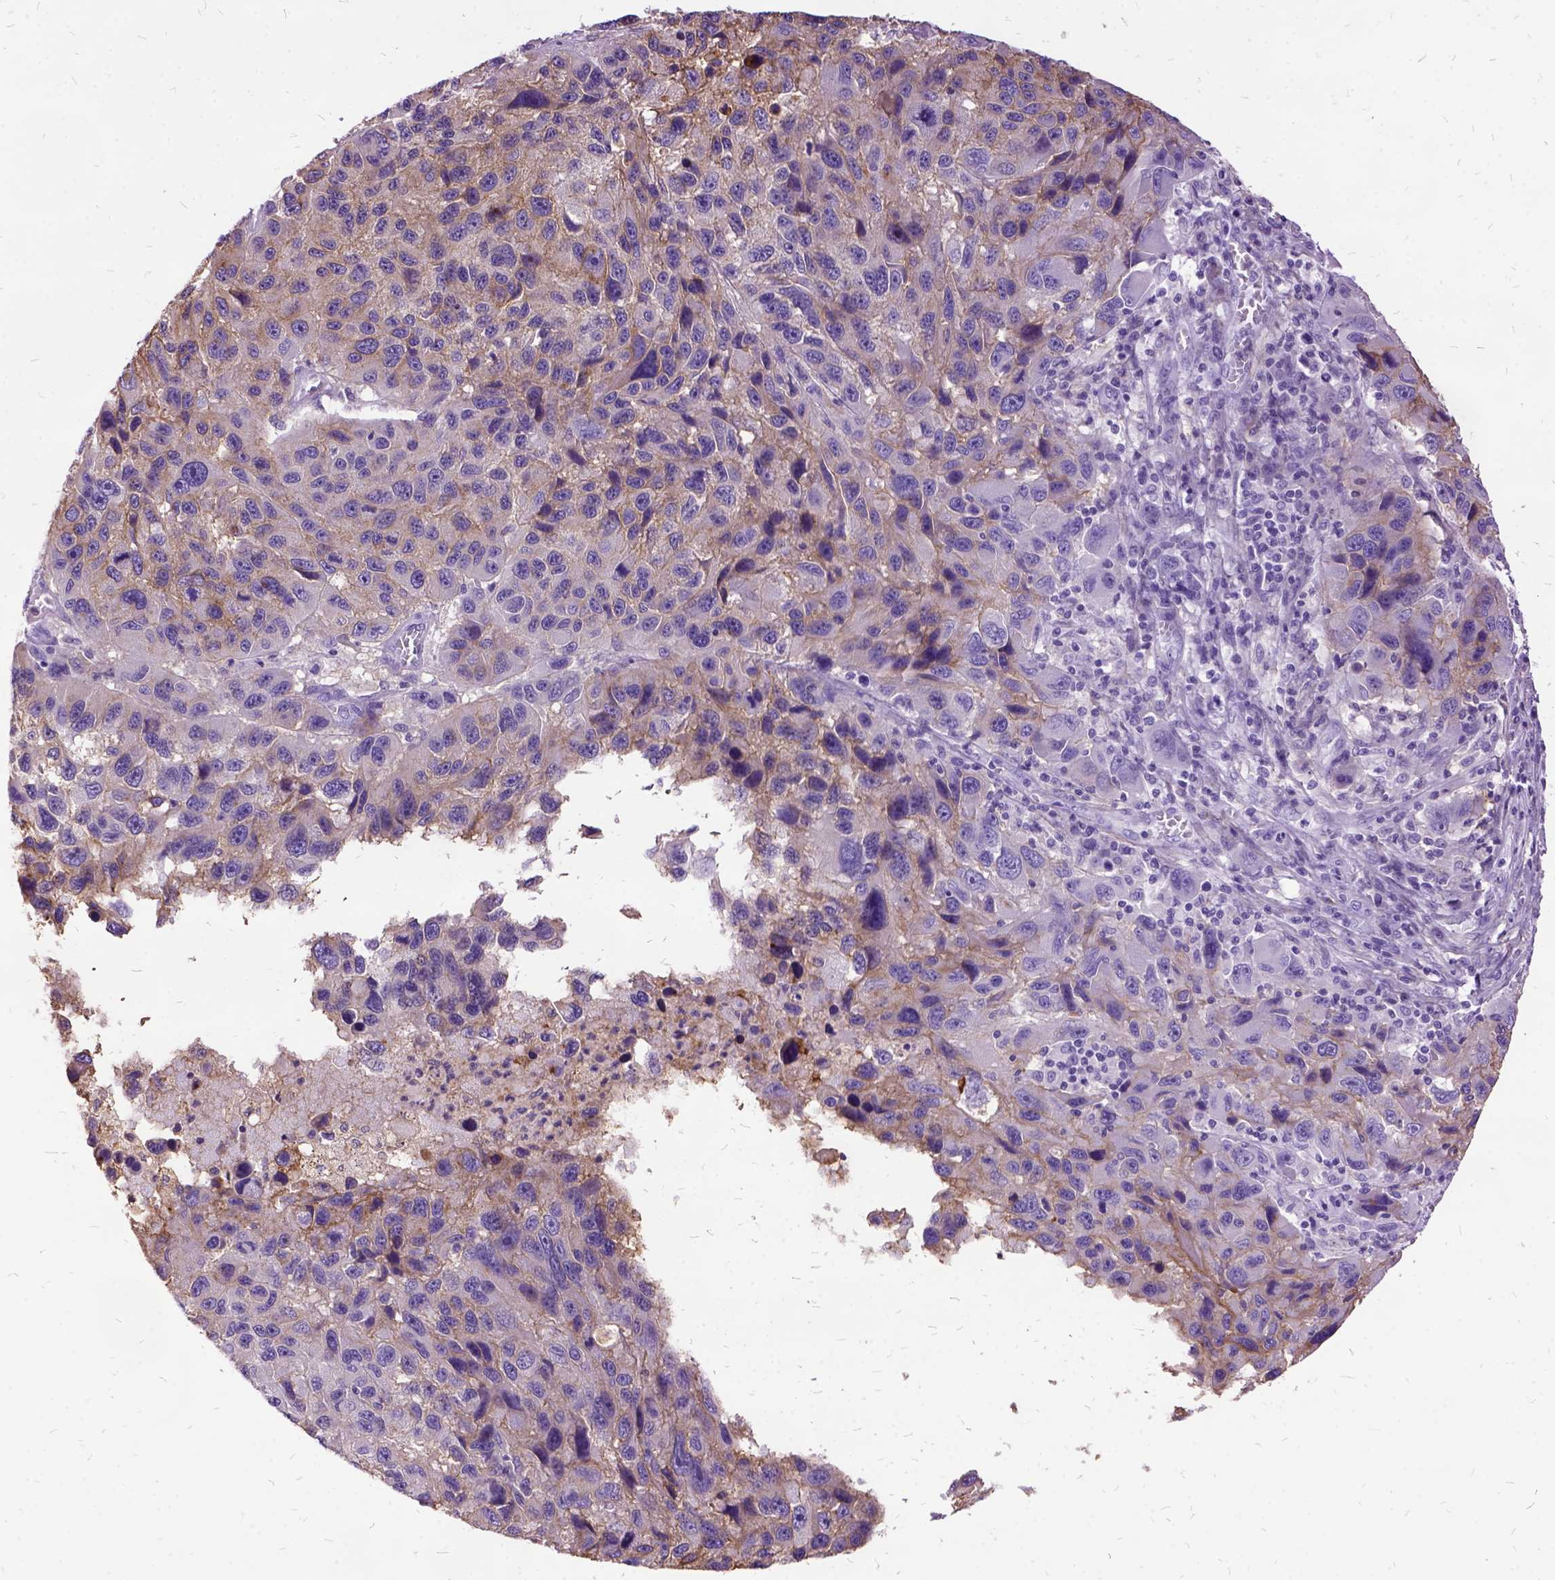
{"staining": {"intensity": "weak", "quantity": "25%-75%", "location": "cytoplasmic/membranous"}, "tissue": "melanoma", "cell_type": "Tumor cells", "image_type": "cancer", "snomed": [{"axis": "morphology", "description": "Malignant melanoma, NOS"}, {"axis": "topography", "description": "Skin"}], "caption": "A photomicrograph showing weak cytoplasmic/membranous expression in approximately 25%-75% of tumor cells in malignant melanoma, as visualized by brown immunohistochemical staining.", "gene": "MME", "patient": {"sex": "male", "age": 53}}